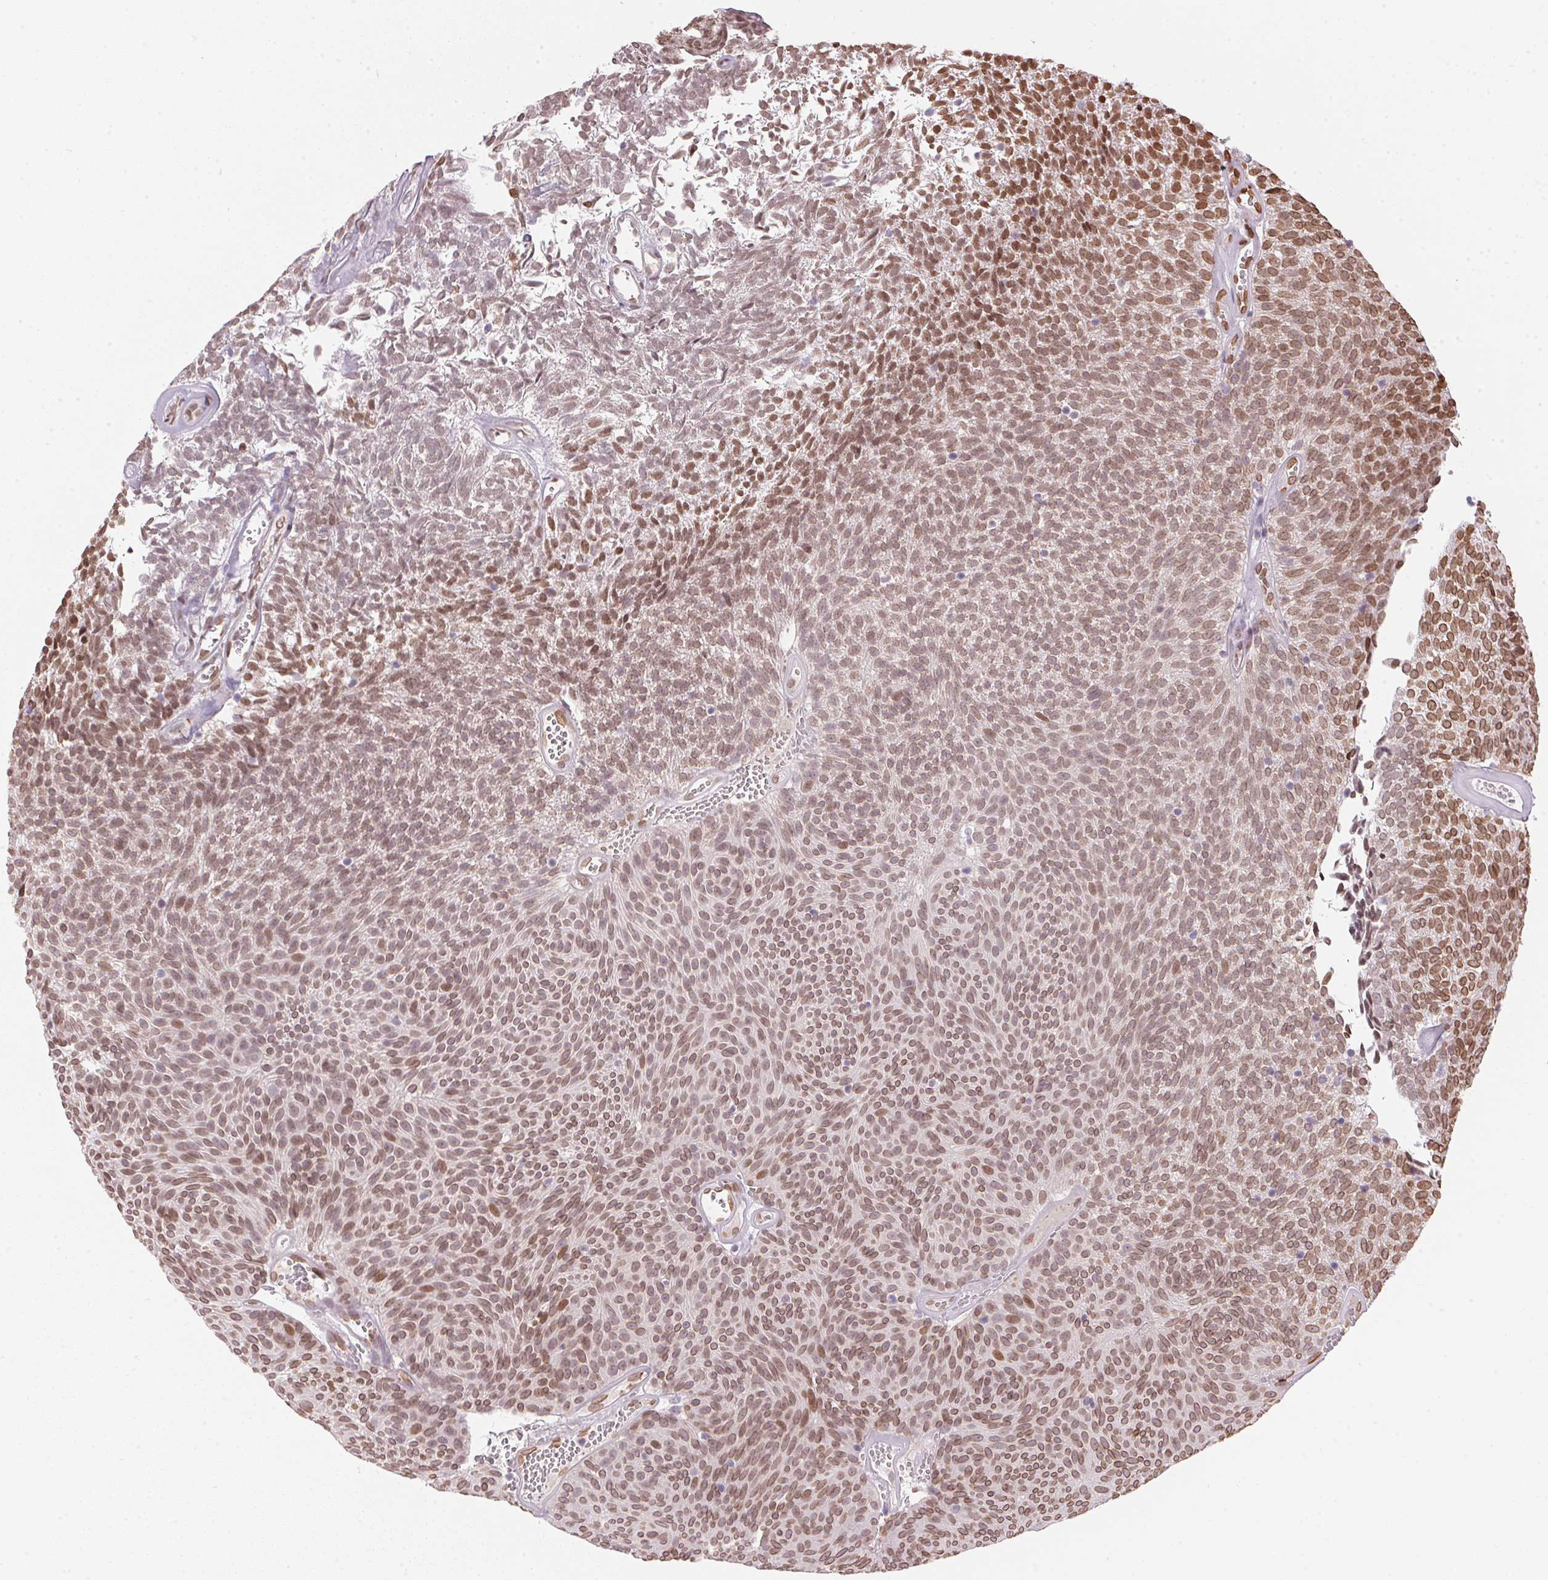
{"staining": {"intensity": "moderate", "quantity": ">75%", "location": "nuclear"}, "tissue": "urothelial cancer", "cell_type": "Tumor cells", "image_type": "cancer", "snomed": [{"axis": "morphology", "description": "Urothelial carcinoma, Low grade"}, {"axis": "topography", "description": "Urinary bladder"}], "caption": "The histopathology image shows immunohistochemical staining of low-grade urothelial carcinoma. There is moderate nuclear expression is present in approximately >75% of tumor cells.", "gene": "TMEM175", "patient": {"sex": "male", "age": 77}}